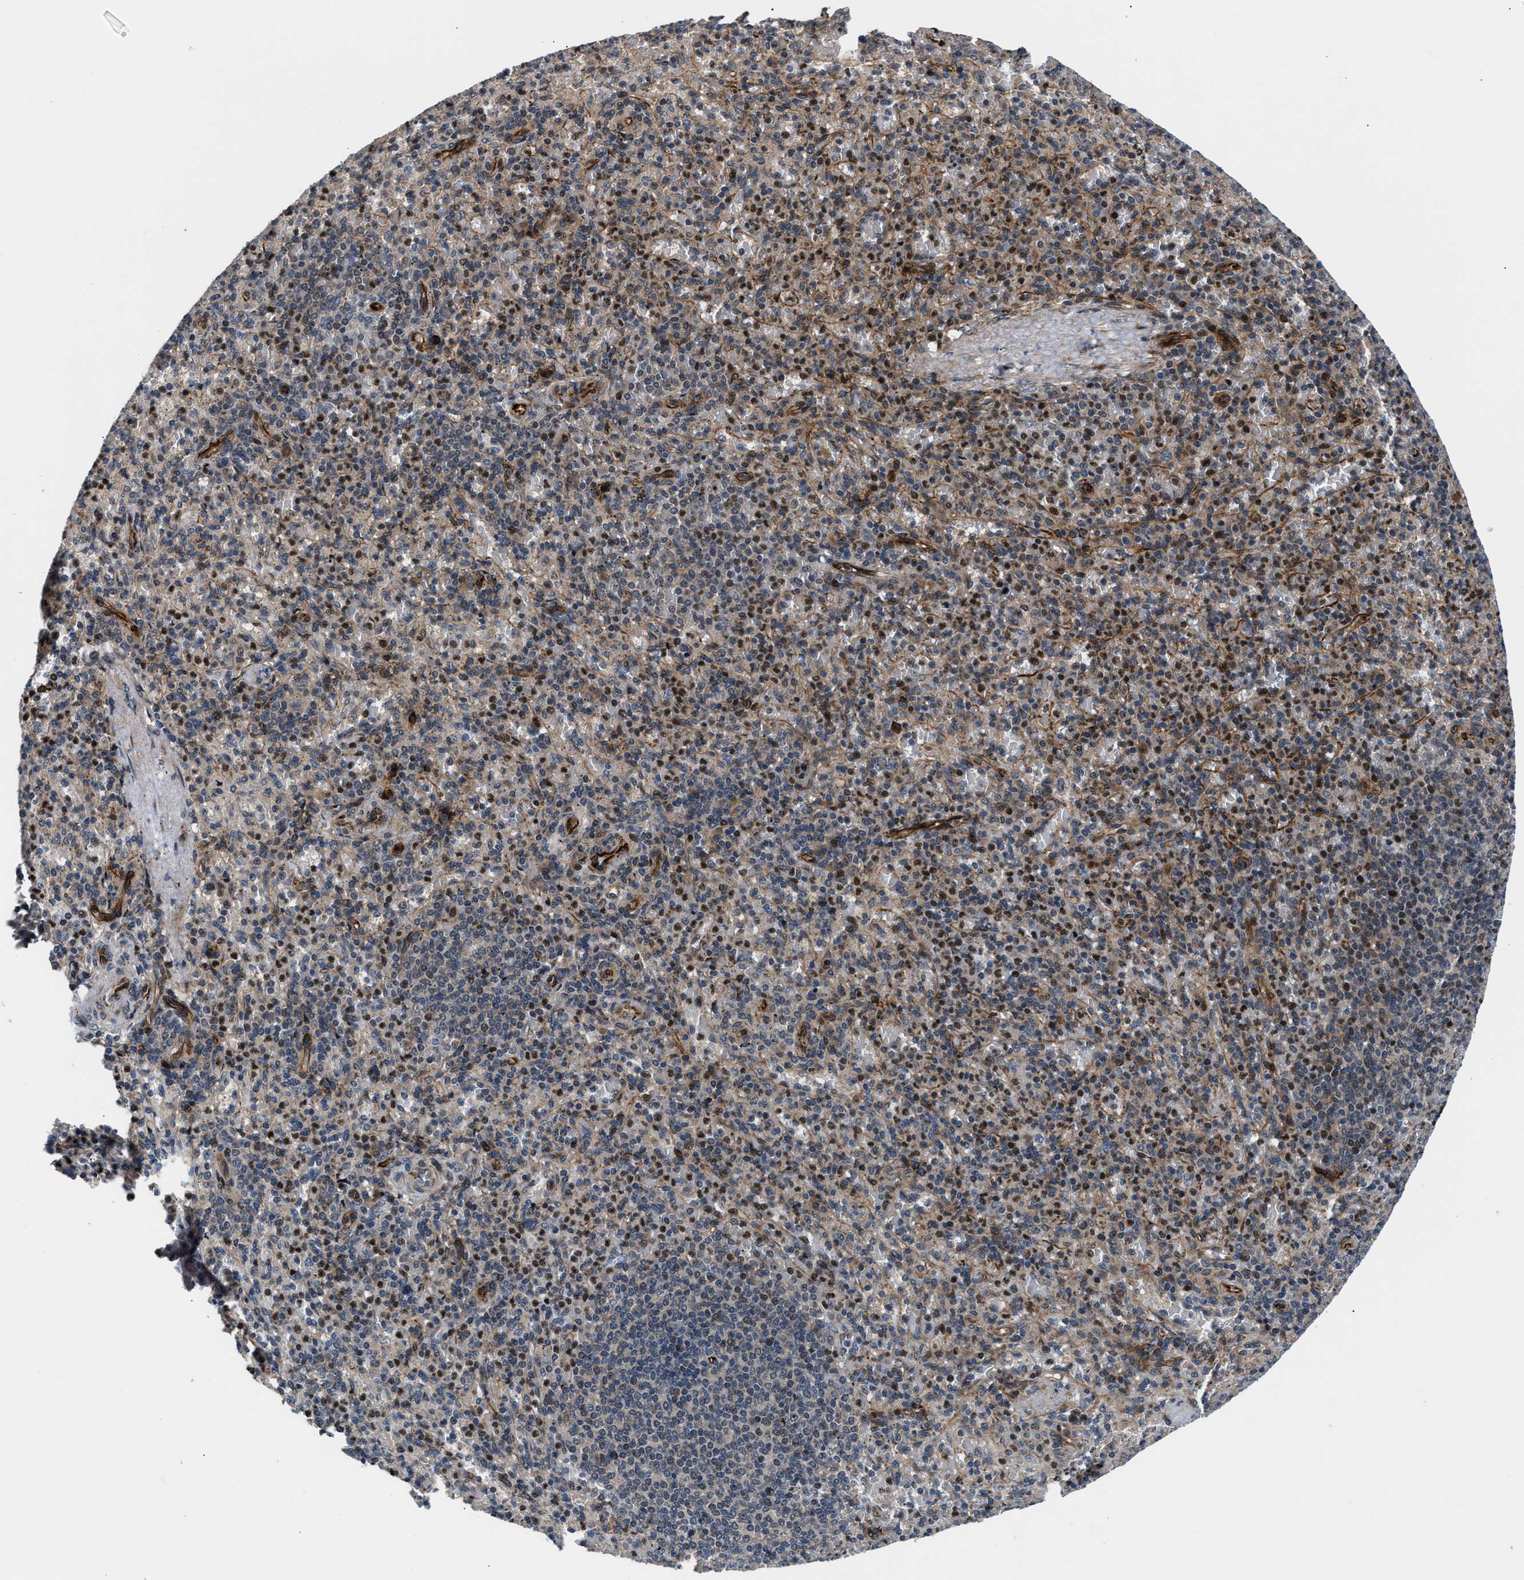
{"staining": {"intensity": "moderate", "quantity": "25%-75%", "location": "nuclear"}, "tissue": "spleen", "cell_type": "Cells in red pulp", "image_type": "normal", "snomed": [{"axis": "morphology", "description": "Normal tissue, NOS"}, {"axis": "topography", "description": "Spleen"}], "caption": "Spleen stained with DAB (3,3'-diaminobenzidine) immunohistochemistry shows medium levels of moderate nuclear positivity in approximately 25%-75% of cells in red pulp. (DAB = brown stain, brightfield microscopy at high magnification).", "gene": "ALDH3A2", "patient": {"sex": "female", "age": 74}}